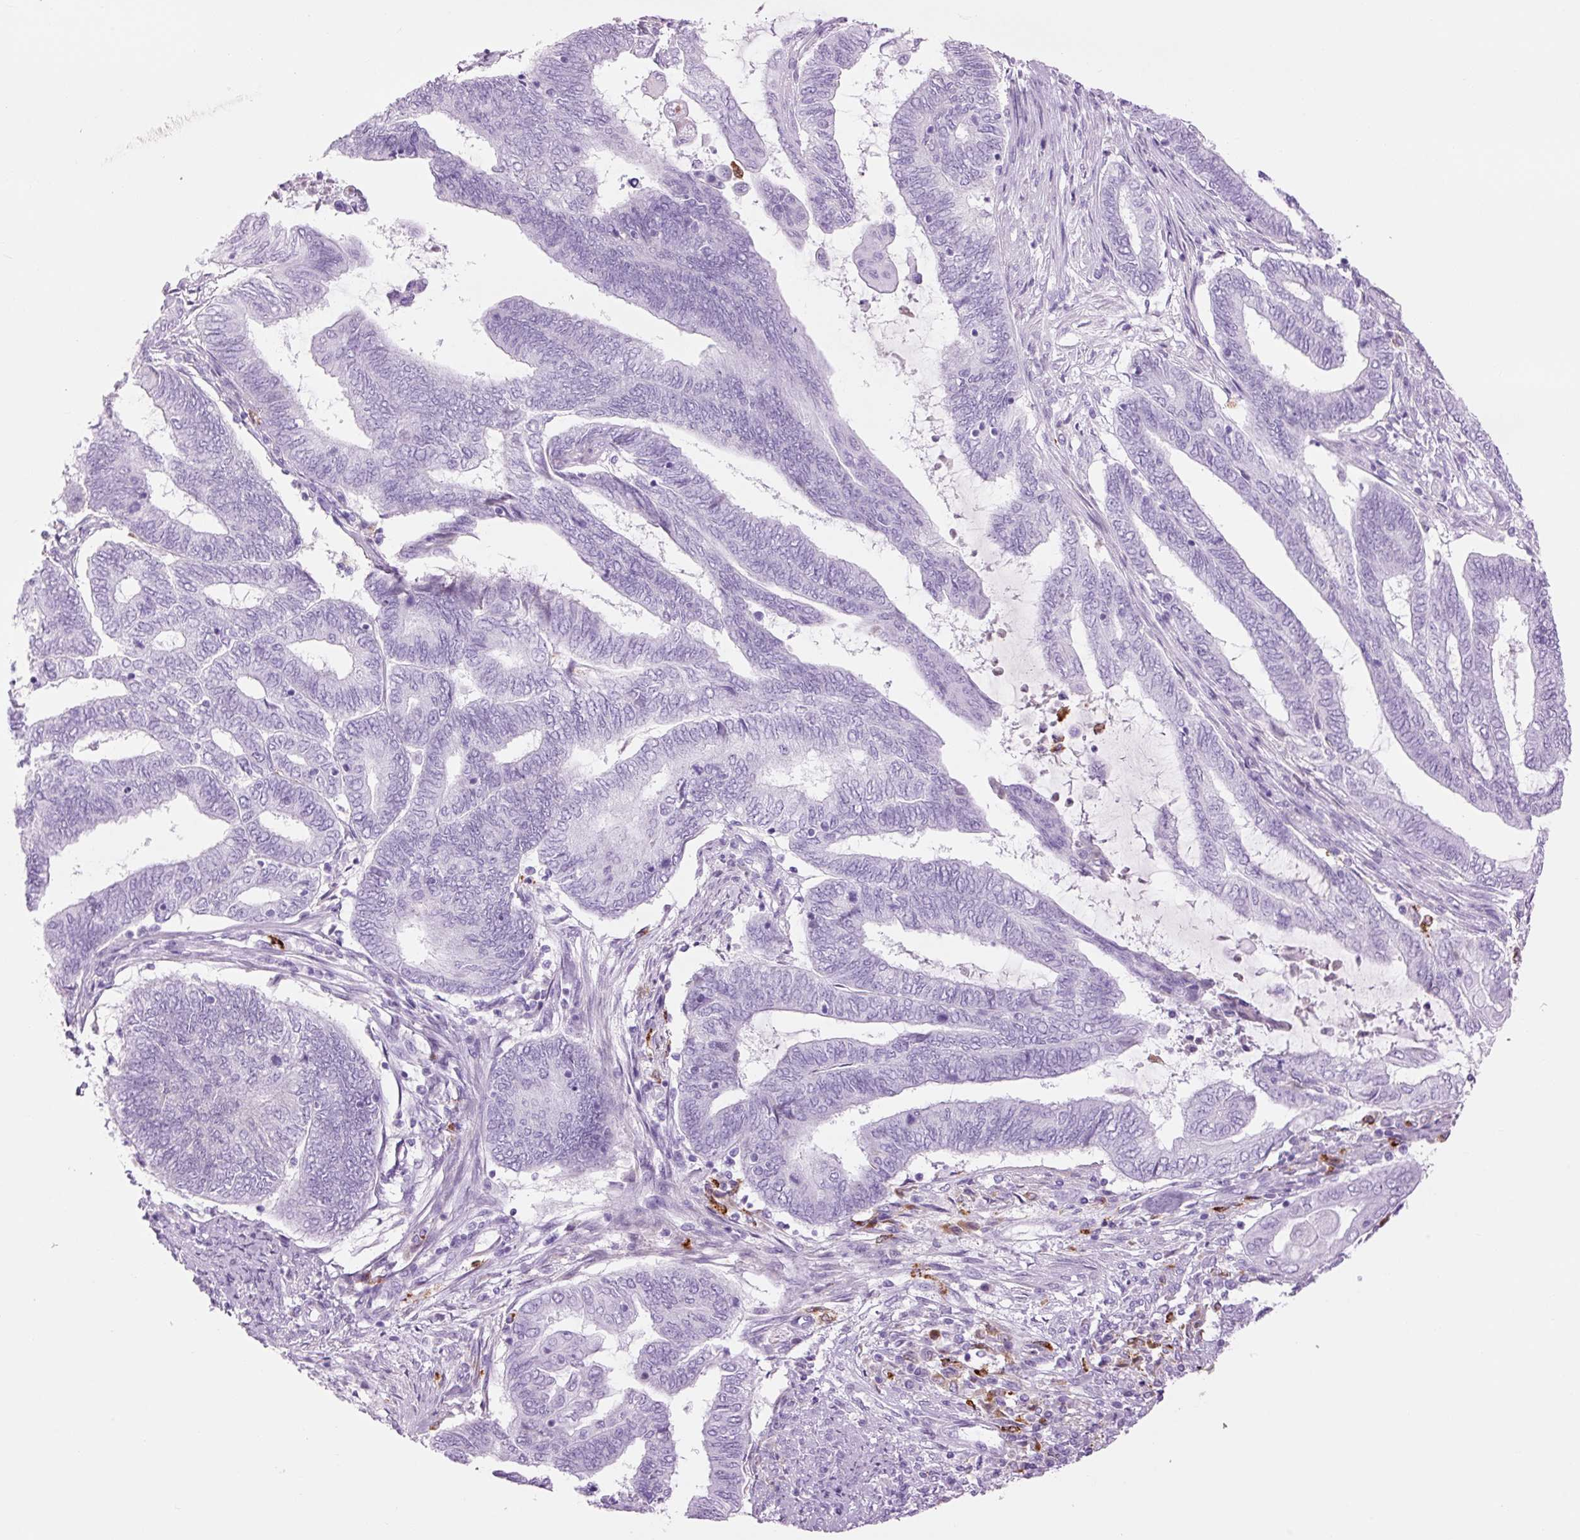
{"staining": {"intensity": "negative", "quantity": "none", "location": "none"}, "tissue": "endometrial cancer", "cell_type": "Tumor cells", "image_type": "cancer", "snomed": [{"axis": "morphology", "description": "Adenocarcinoma, NOS"}, {"axis": "topography", "description": "Uterus"}, {"axis": "topography", "description": "Endometrium"}], "caption": "An image of human endometrial cancer is negative for staining in tumor cells. (Immunohistochemistry (ihc), brightfield microscopy, high magnification).", "gene": "LYZ", "patient": {"sex": "female", "age": 70}}